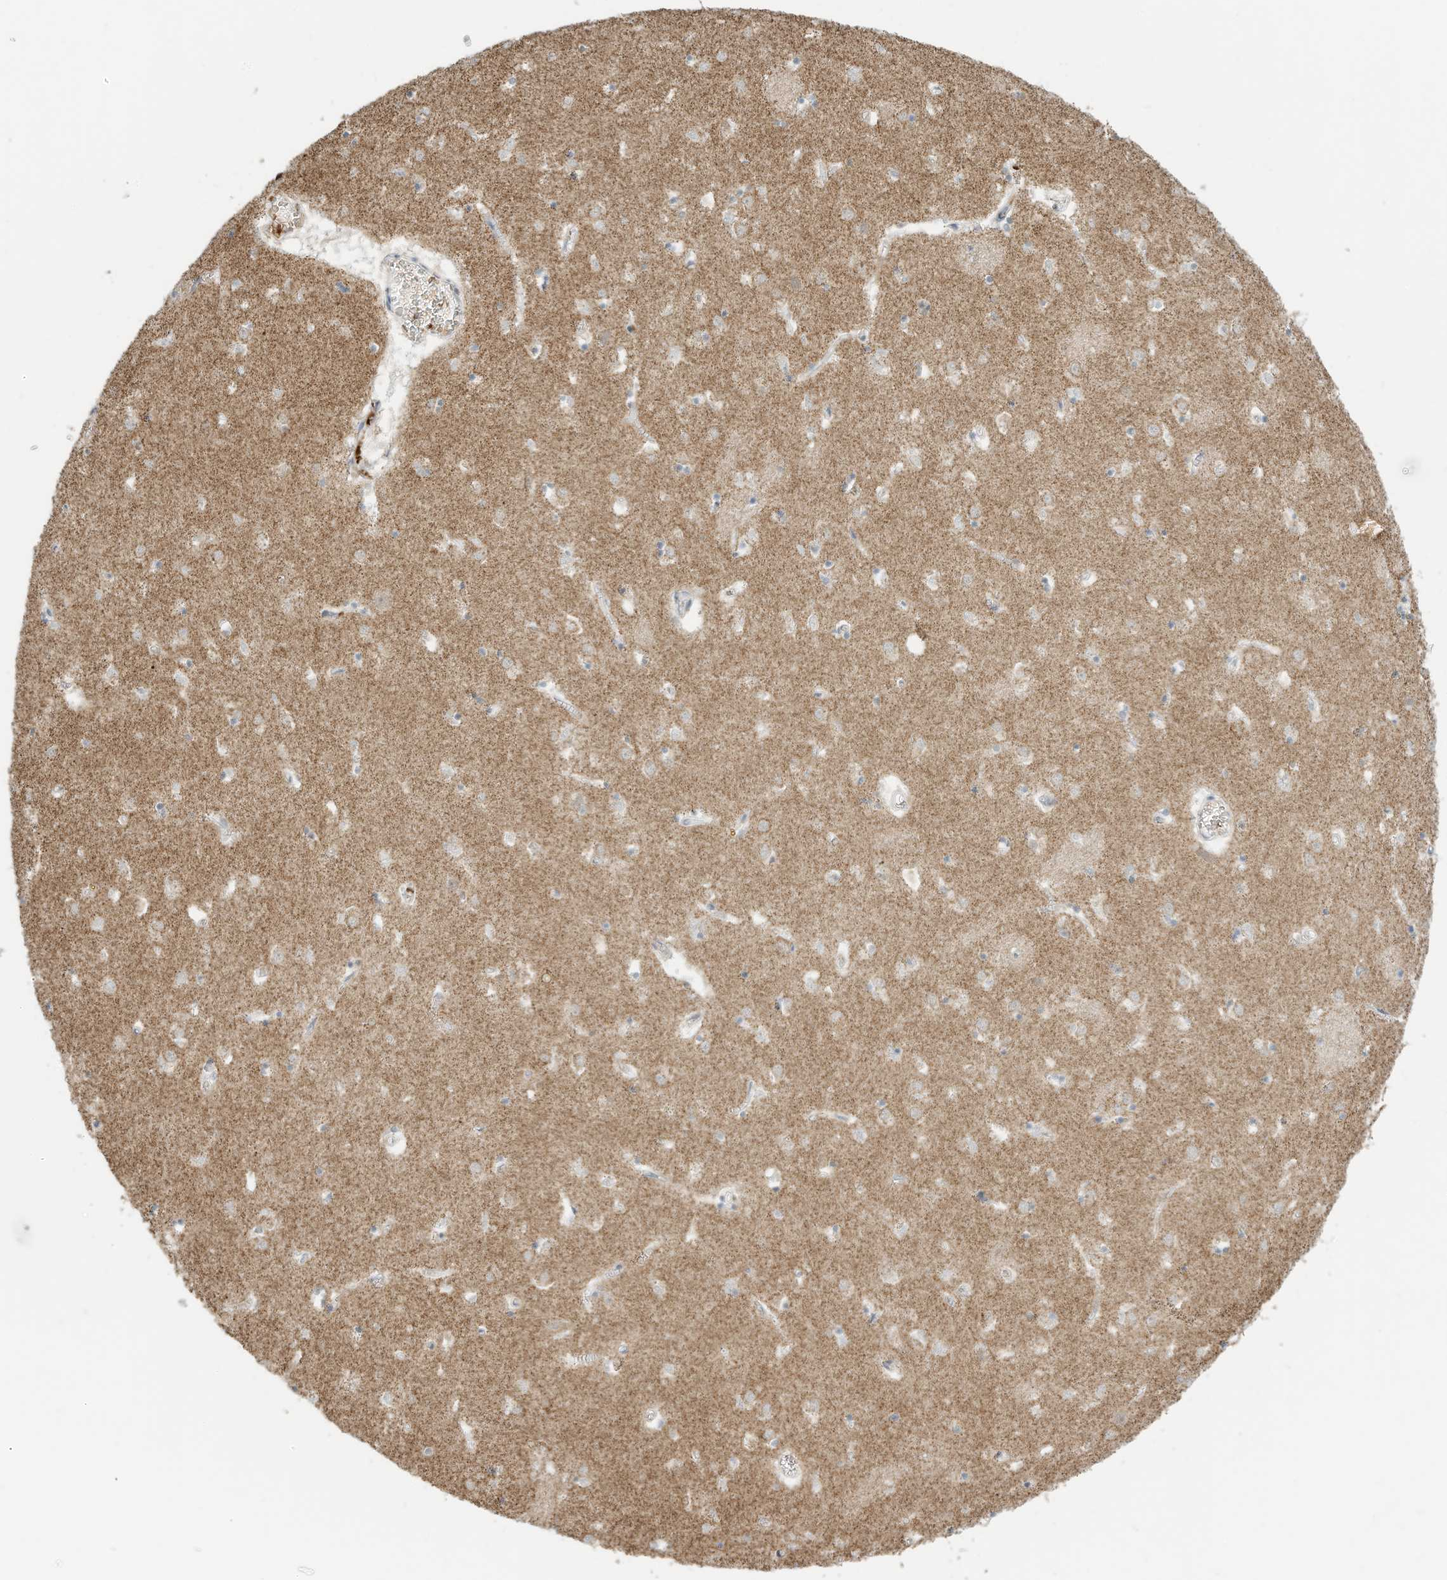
{"staining": {"intensity": "weak", "quantity": "<25%", "location": "cytoplasmic/membranous"}, "tissue": "caudate", "cell_type": "Glial cells", "image_type": "normal", "snomed": [{"axis": "morphology", "description": "Normal tissue, NOS"}, {"axis": "topography", "description": "Lateral ventricle wall"}], "caption": "The immunohistochemistry (IHC) image has no significant staining in glial cells of caudate. (DAB immunohistochemistry with hematoxylin counter stain).", "gene": "MTUS2", "patient": {"sex": "male", "age": 70}}